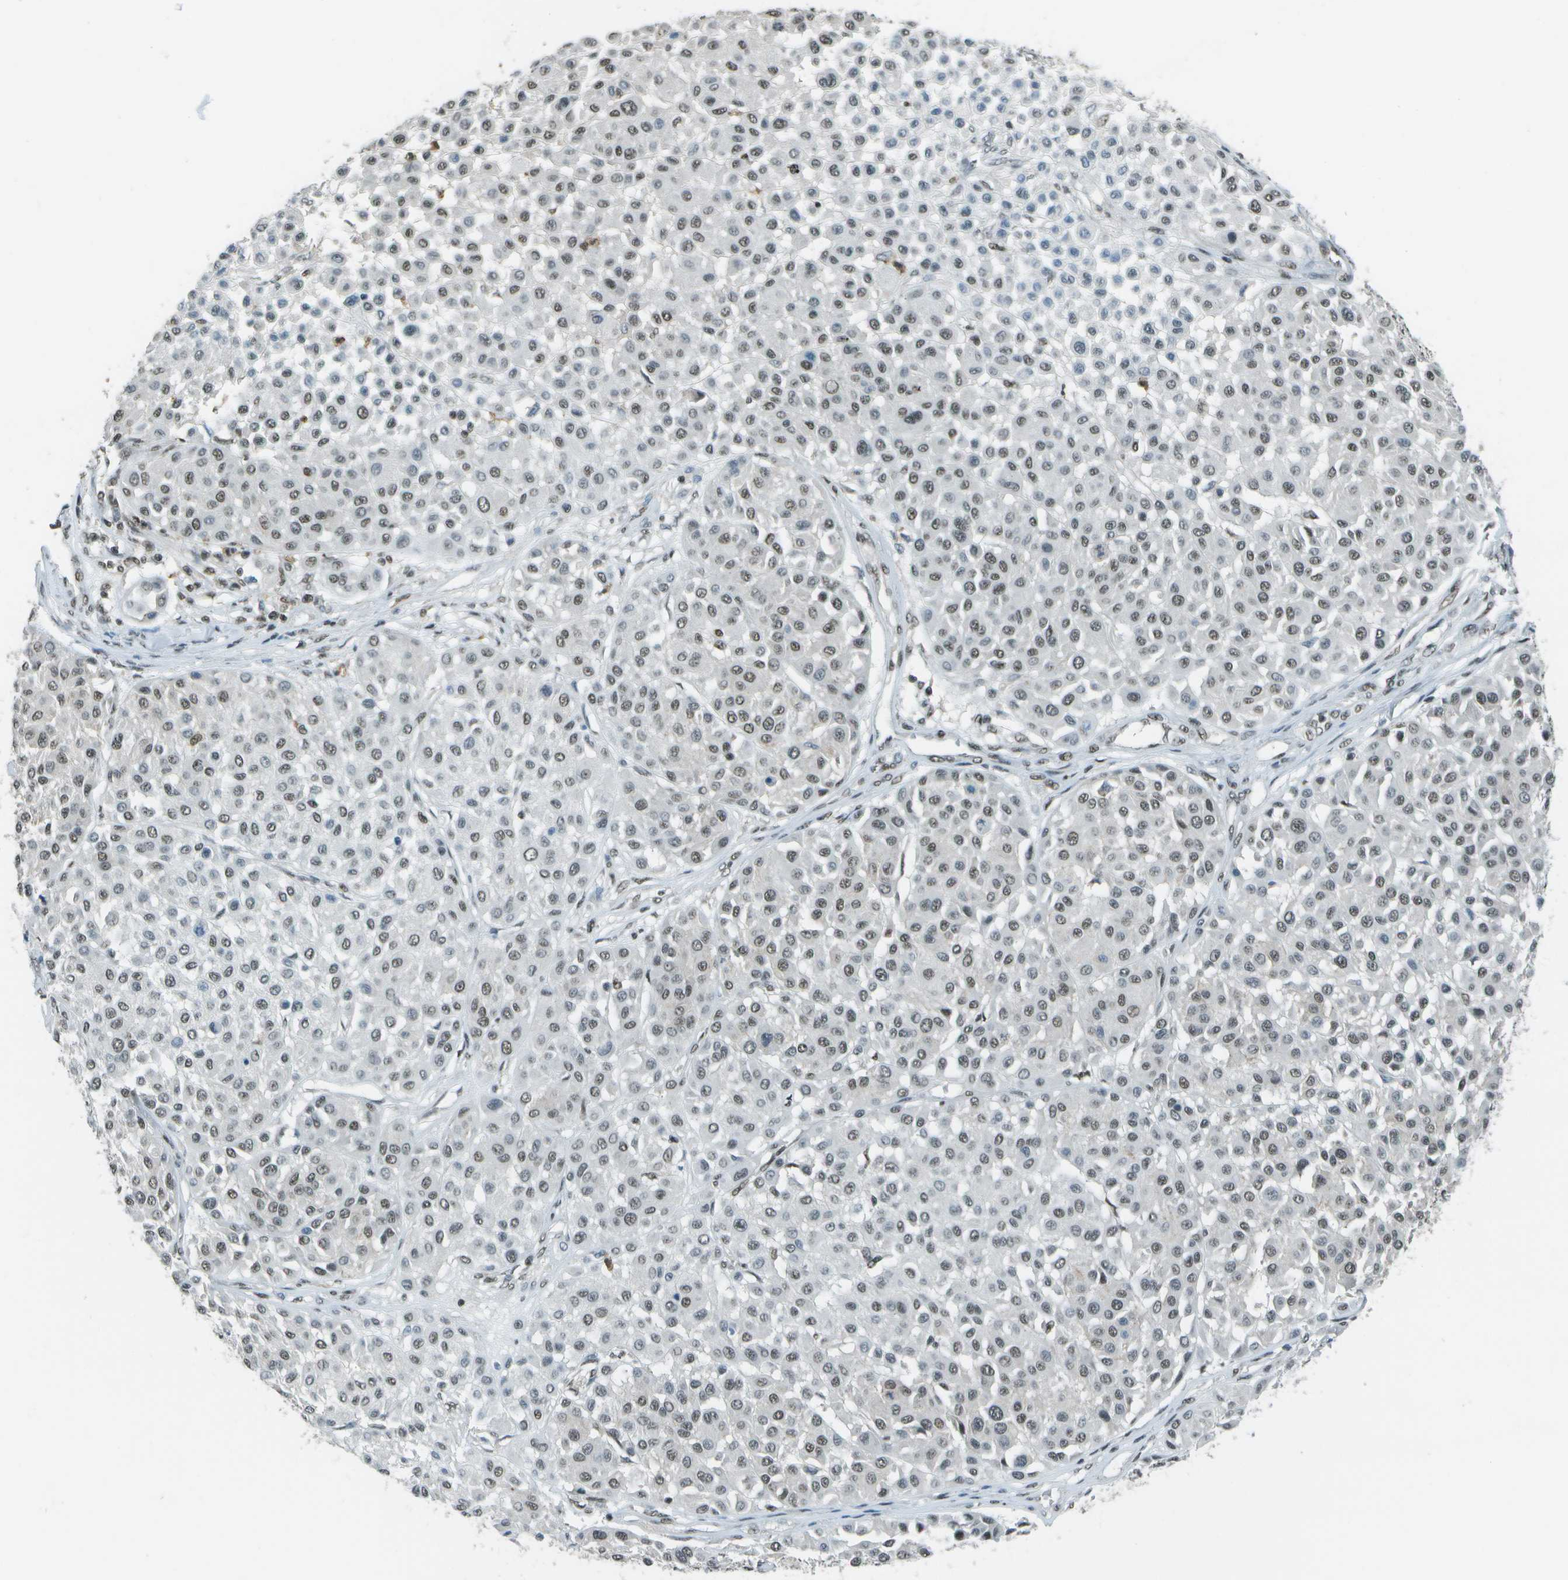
{"staining": {"intensity": "weak", "quantity": ">75%", "location": "nuclear"}, "tissue": "melanoma", "cell_type": "Tumor cells", "image_type": "cancer", "snomed": [{"axis": "morphology", "description": "Malignant melanoma, Metastatic site"}, {"axis": "topography", "description": "Soft tissue"}], "caption": "About >75% of tumor cells in human malignant melanoma (metastatic site) exhibit weak nuclear protein expression as visualized by brown immunohistochemical staining.", "gene": "DEPDC1", "patient": {"sex": "male", "age": 41}}